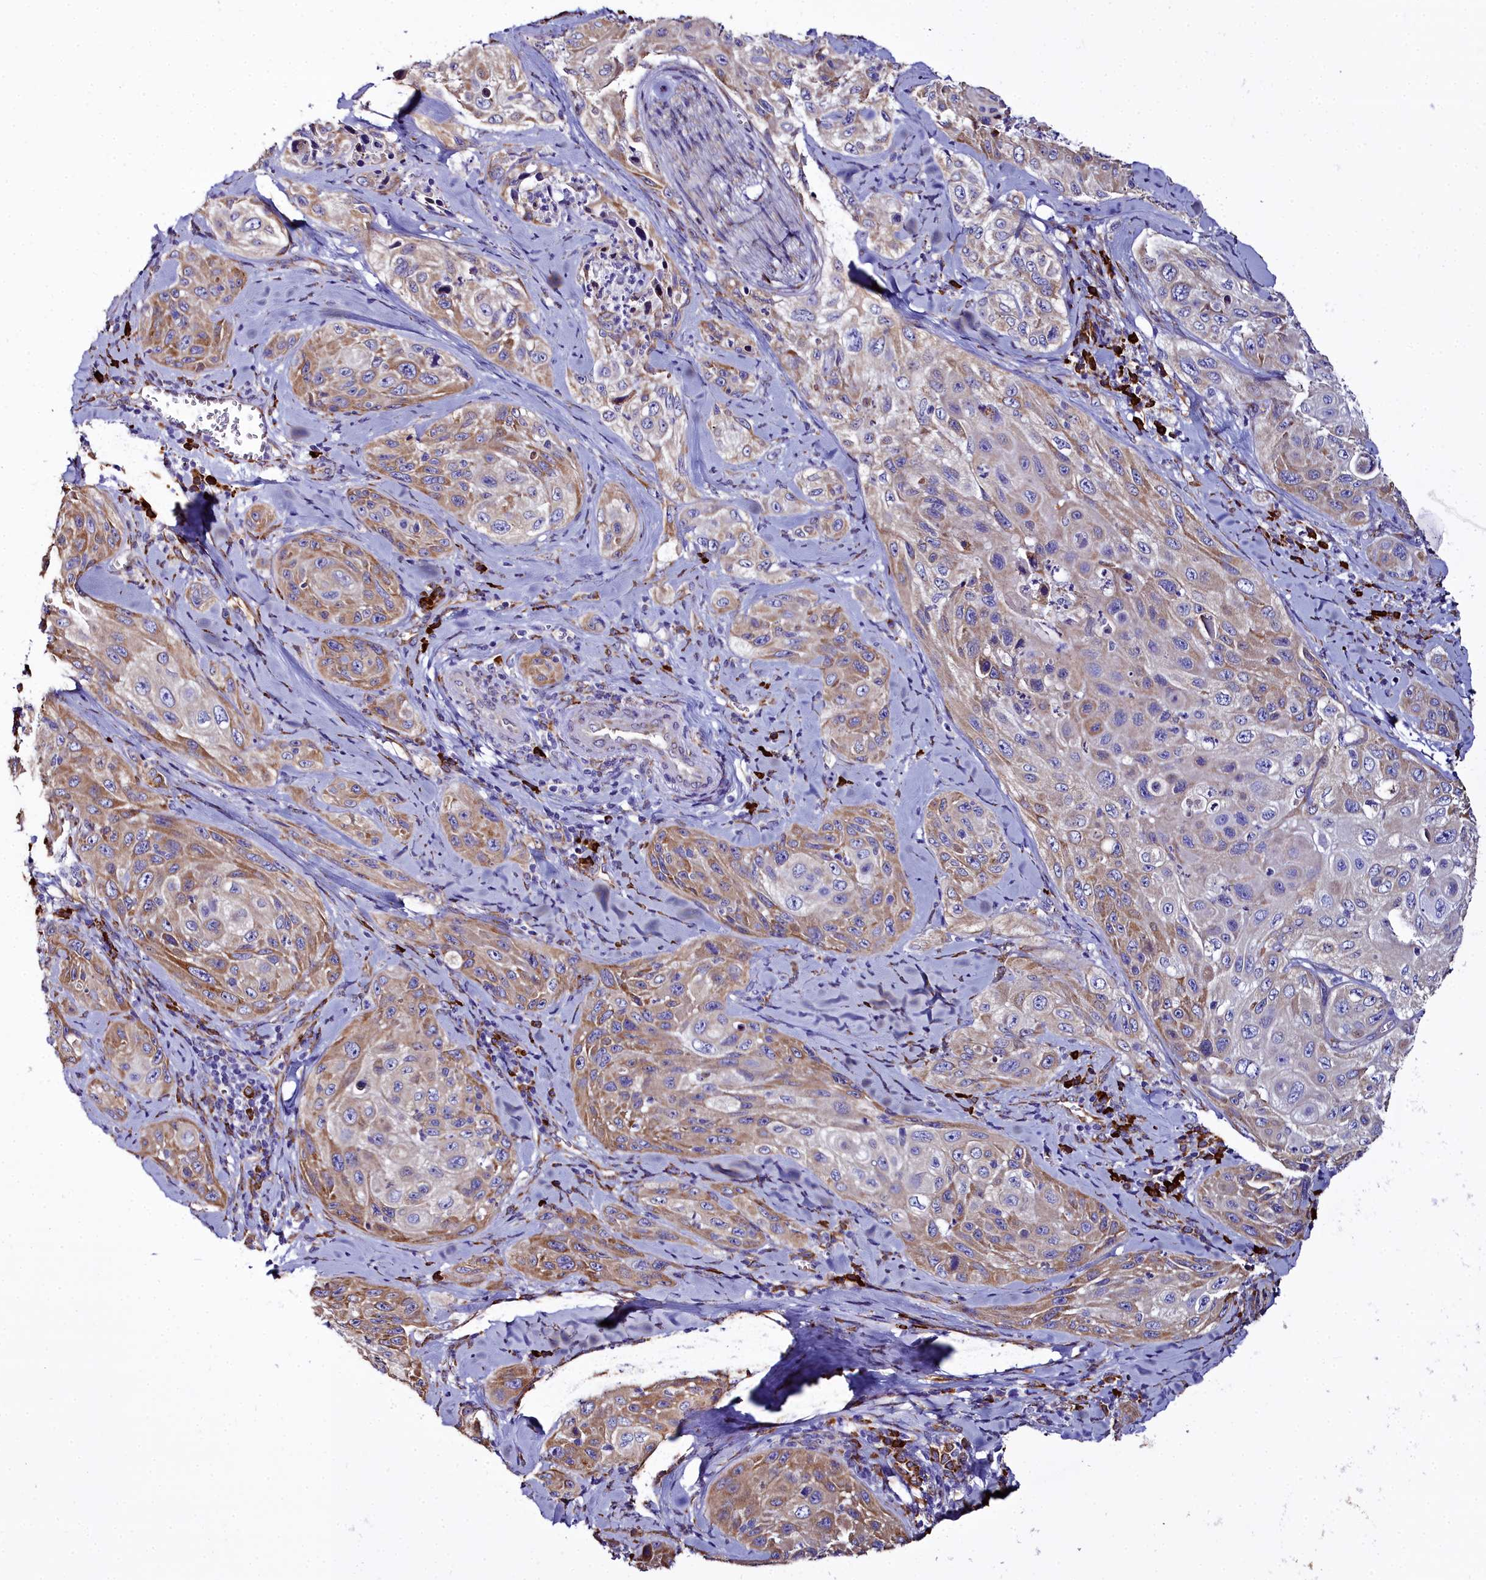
{"staining": {"intensity": "moderate", "quantity": "25%-75%", "location": "cytoplasmic/membranous"}, "tissue": "cervical cancer", "cell_type": "Tumor cells", "image_type": "cancer", "snomed": [{"axis": "morphology", "description": "Squamous cell carcinoma, NOS"}, {"axis": "topography", "description": "Cervix"}], "caption": "Protein staining by immunohistochemistry exhibits moderate cytoplasmic/membranous expression in about 25%-75% of tumor cells in cervical squamous cell carcinoma. (Stains: DAB in brown, nuclei in blue, Microscopy: brightfield microscopy at high magnification).", "gene": "TXNDC5", "patient": {"sex": "female", "age": 42}}